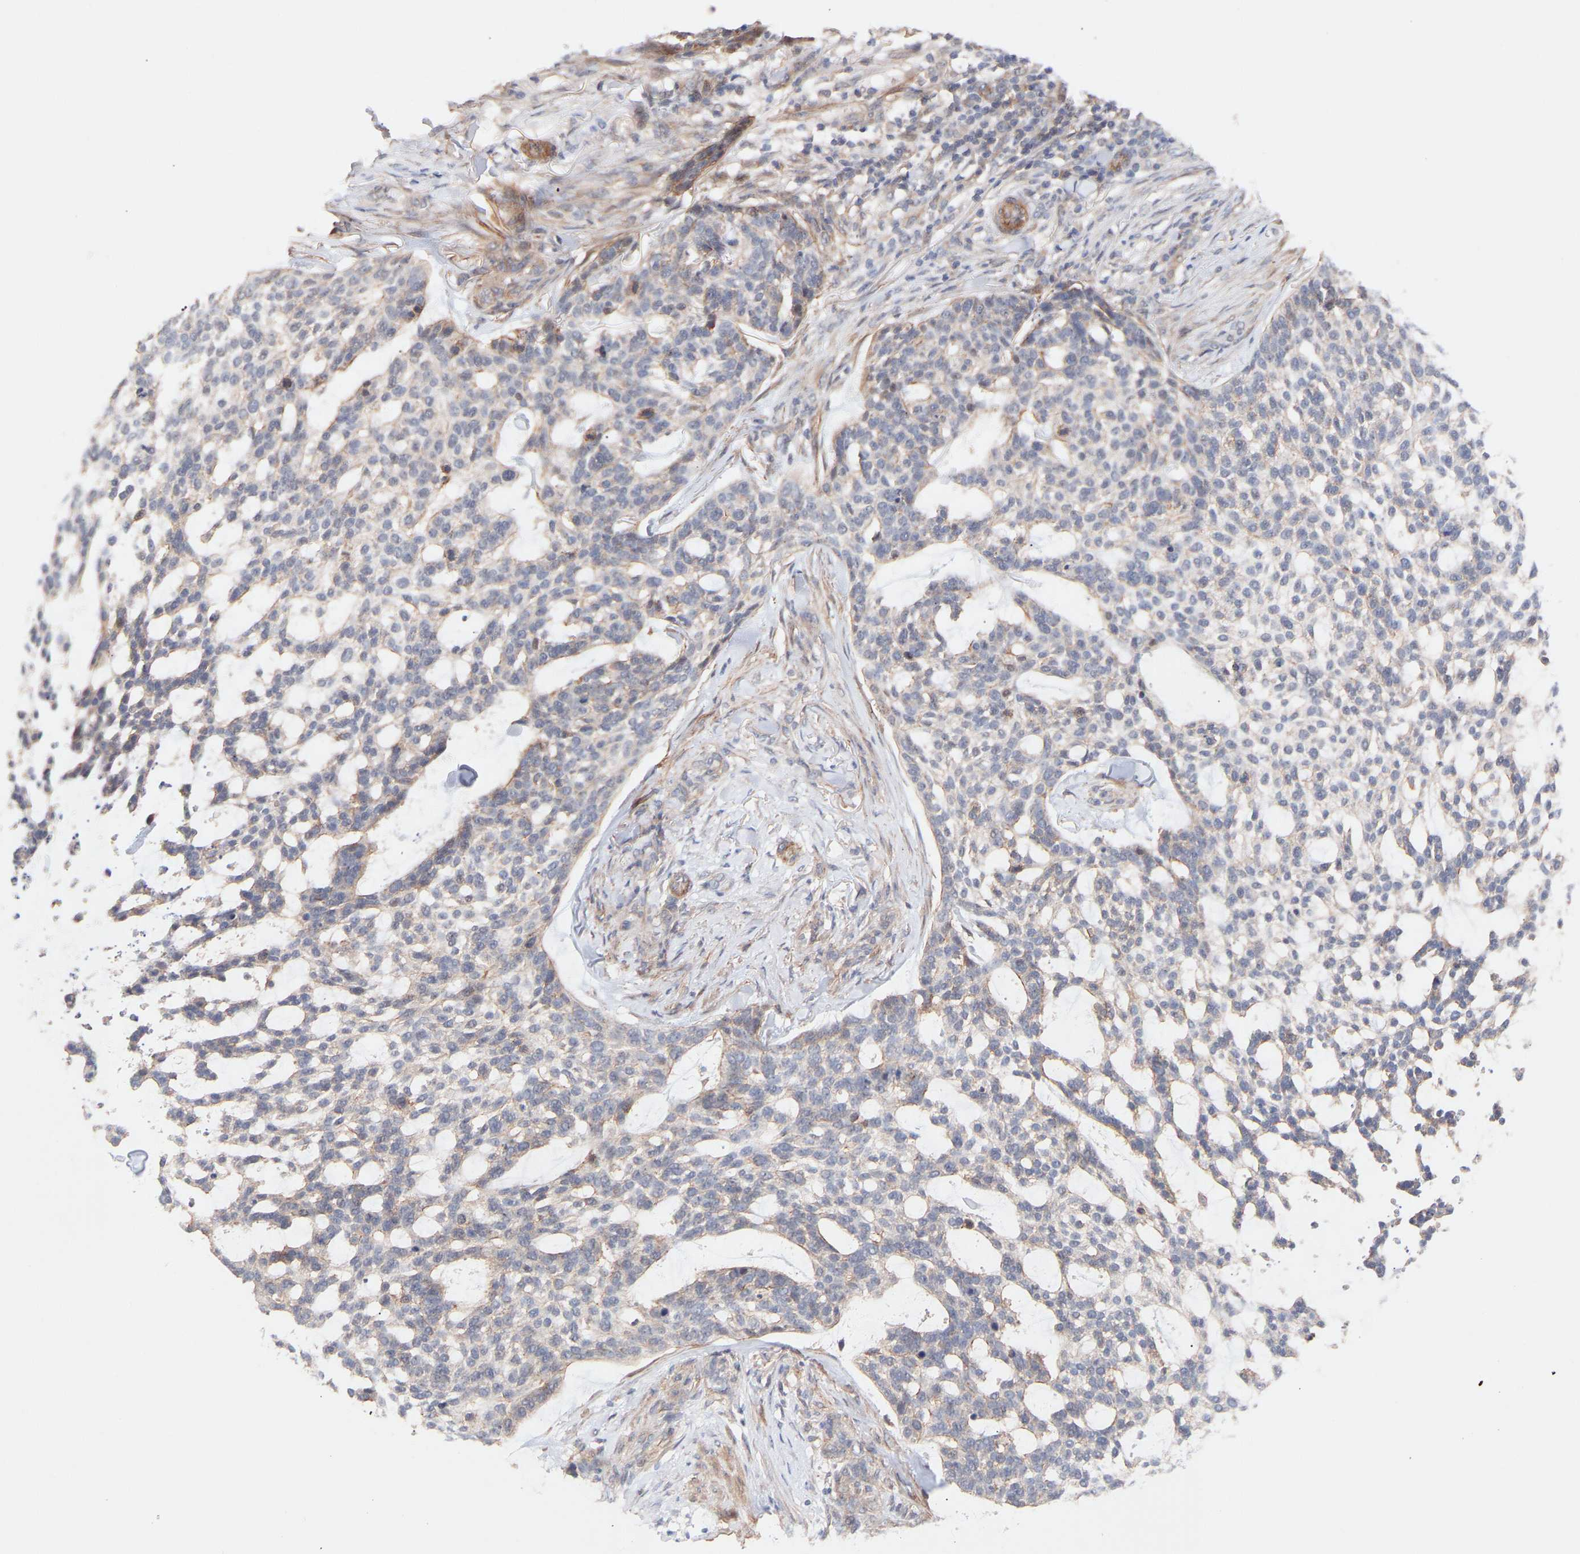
{"staining": {"intensity": "weak", "quantity": "<25%", "location": "cytoplasmic/membranous"}, "tissue": "skin cancer", "cell_type": "Tumor cells", "image_type": "cancer", "snomed": [{"axis": "morphology", "description": "Basal cell carcinoma"}, {"axis": "topography", "description": "Skin"}], "caption": "This is an IHC photomicrograph of human skin basal cell carcinoma. There is no staining in tumor cells.", "gene": "PDLIM5", "patient": {"sex": "female", "age": 64}}